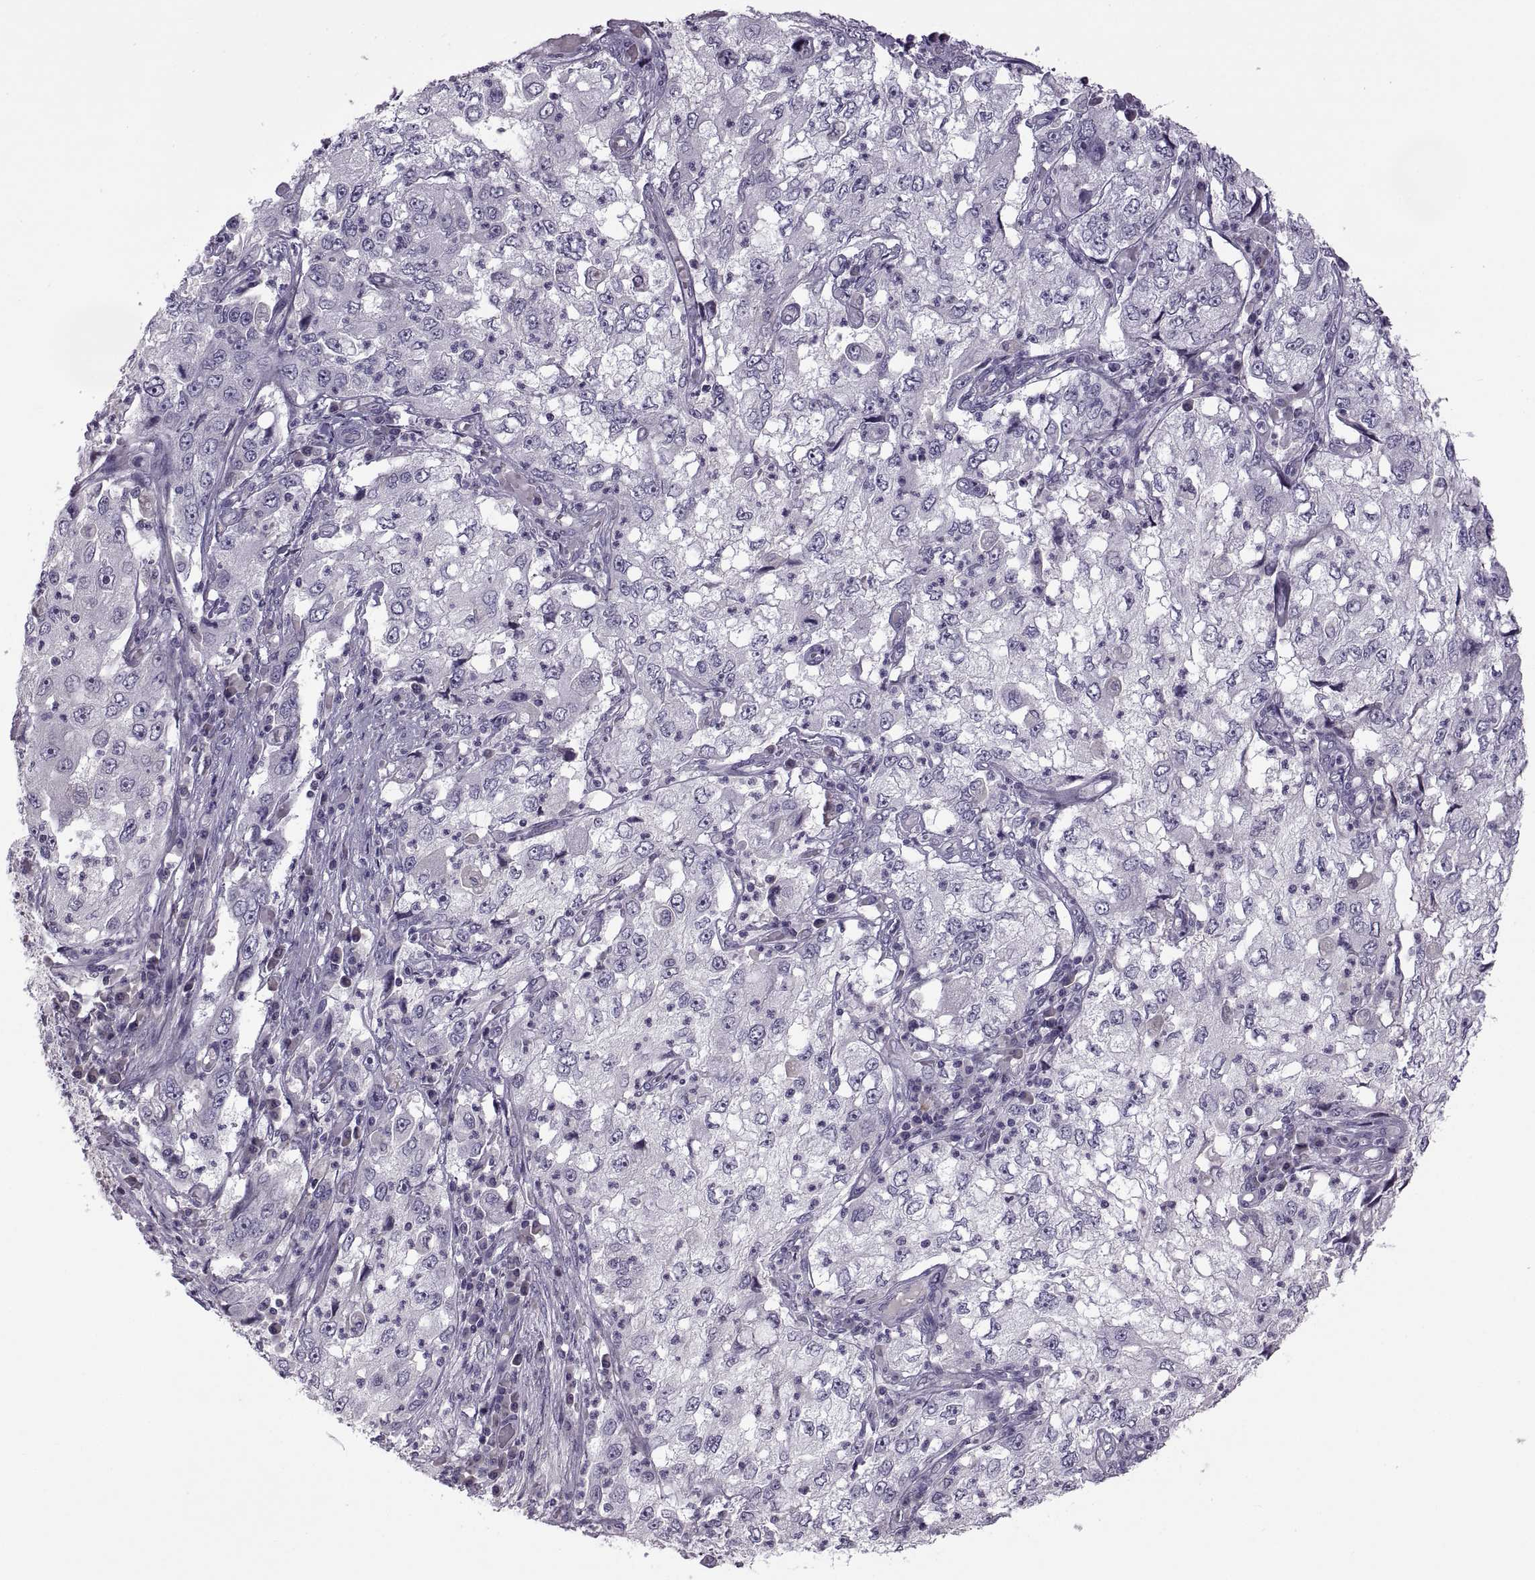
{"staining": {"intensity": "negative", "quantity": "none", "location": "none"}, "tissue": "cervical cancer", "cell_type": "Tumor cells", "image_type": "cancer", "snomed": [{"axis": "morphology", "description": "Squamous cell carcinoma, NOS"}, {"axis": "topography", "description": "Cervix"}], "caption": "Tumor cells are negative for protein expression in human squamous cell carcinoma (cervical). (IHC, brightfield microscopy, high magnification).", "gene": "RSPH6A", "patient": {"sex": "female", "age": 36}}